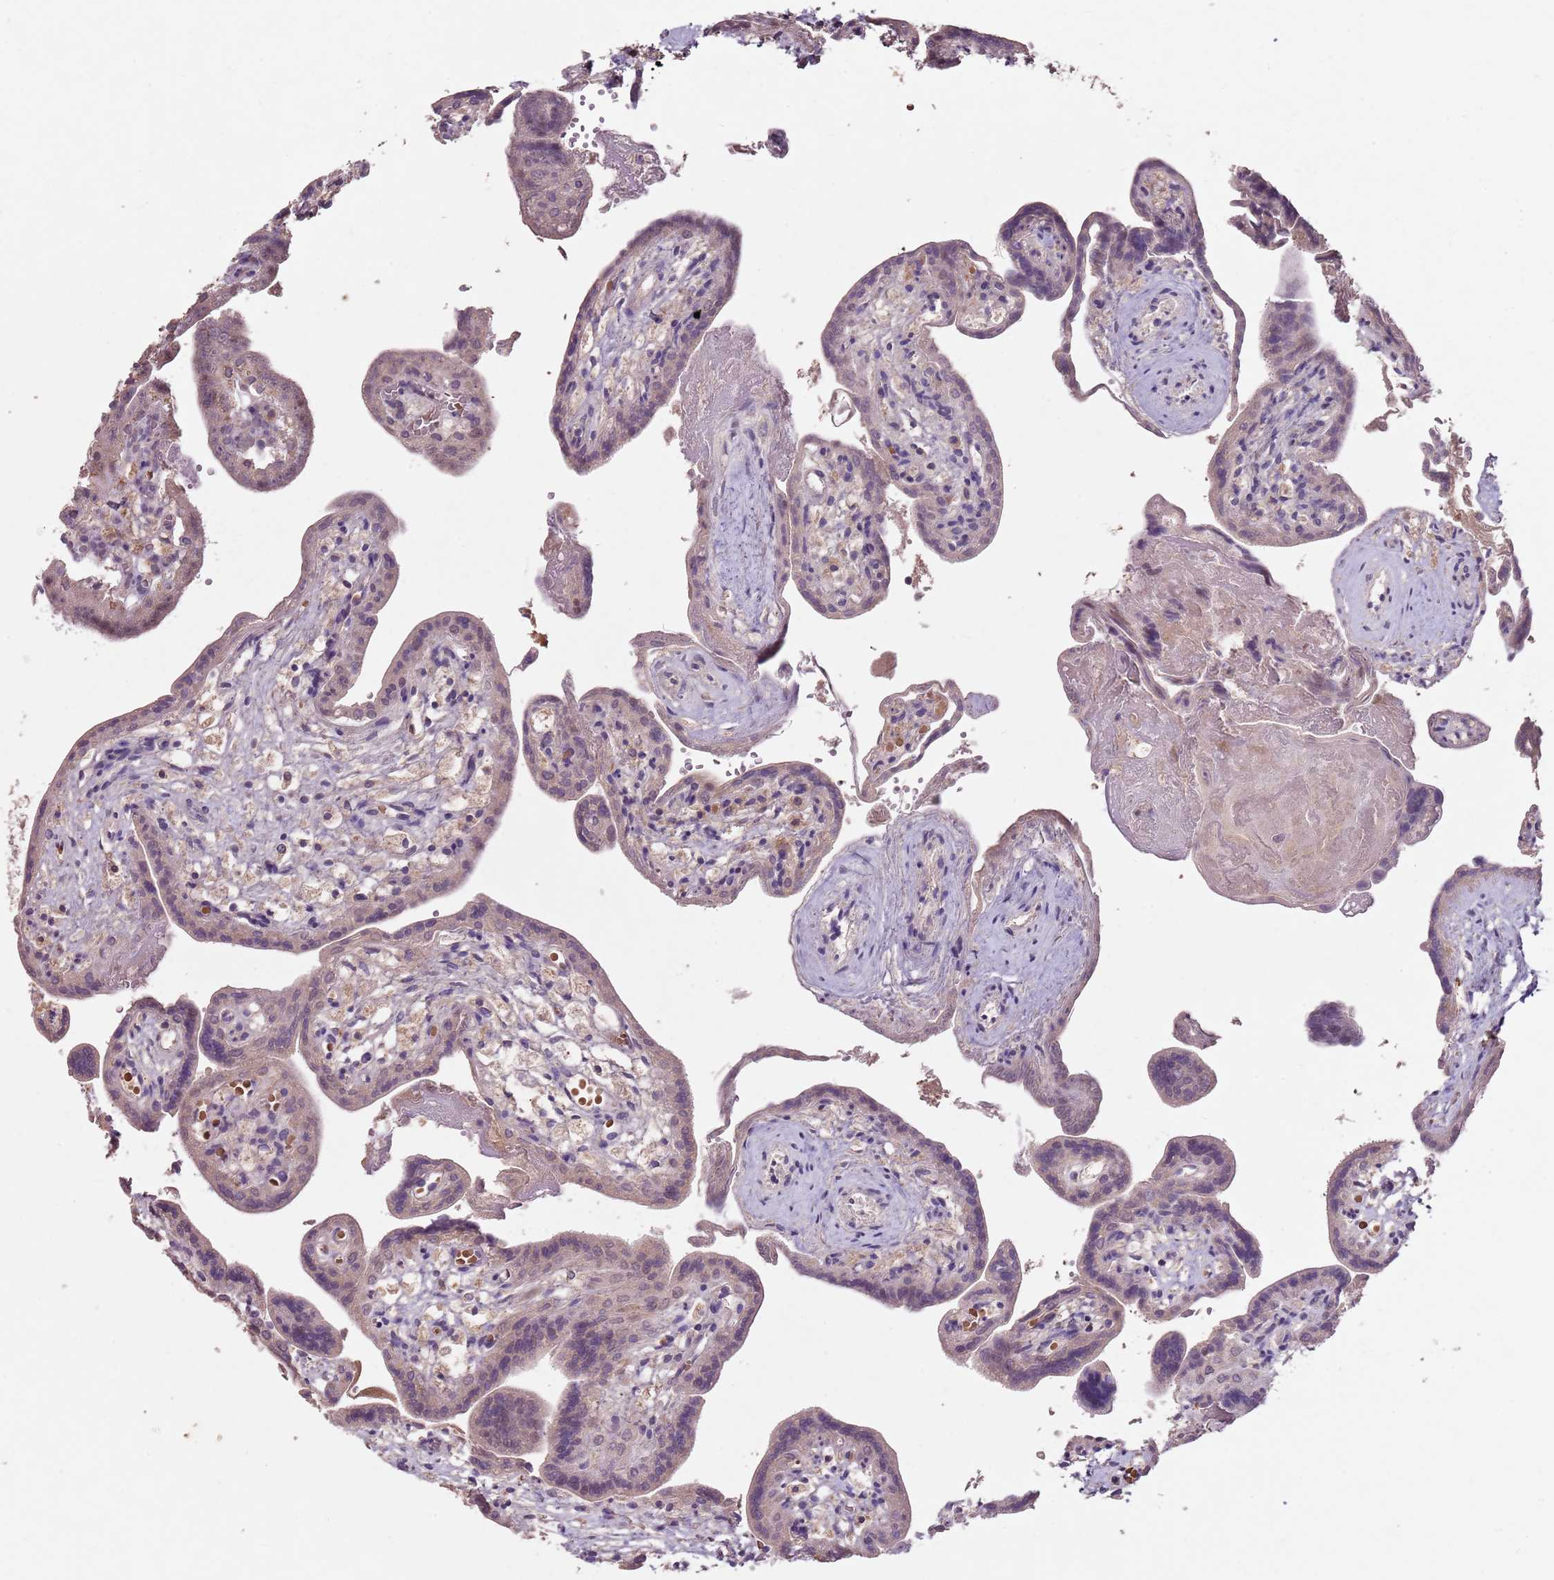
{"staining": {"intensity": "weak", "quantity": "25%-75%", "location": "cytoplasmic/membranous,nuclear"}, "tissue": "placenta", "cell_type": "Trophoblastic cells", "image_type": "normal", "snomed": [{"axis": "morphology", "description": "Normal tissue, NOS"}, {"axis": "topography", "description": "Placenta"}], "caption": "High-magnification brightfield microscopy of unremarkable placenta stained with DAB (3,3'-diaminobenzidine) (brown) and counterstained with hematoxylin (blue). trophoblastic cells exhibit weak cytoplasmic/membranous,nuclear positivity is appreciated in about25%-75% of cells. (IHC, brightfield microscopy, high magnification).", "gene": "NRDE2", "patient": {"sex": "female", "age": 37}}